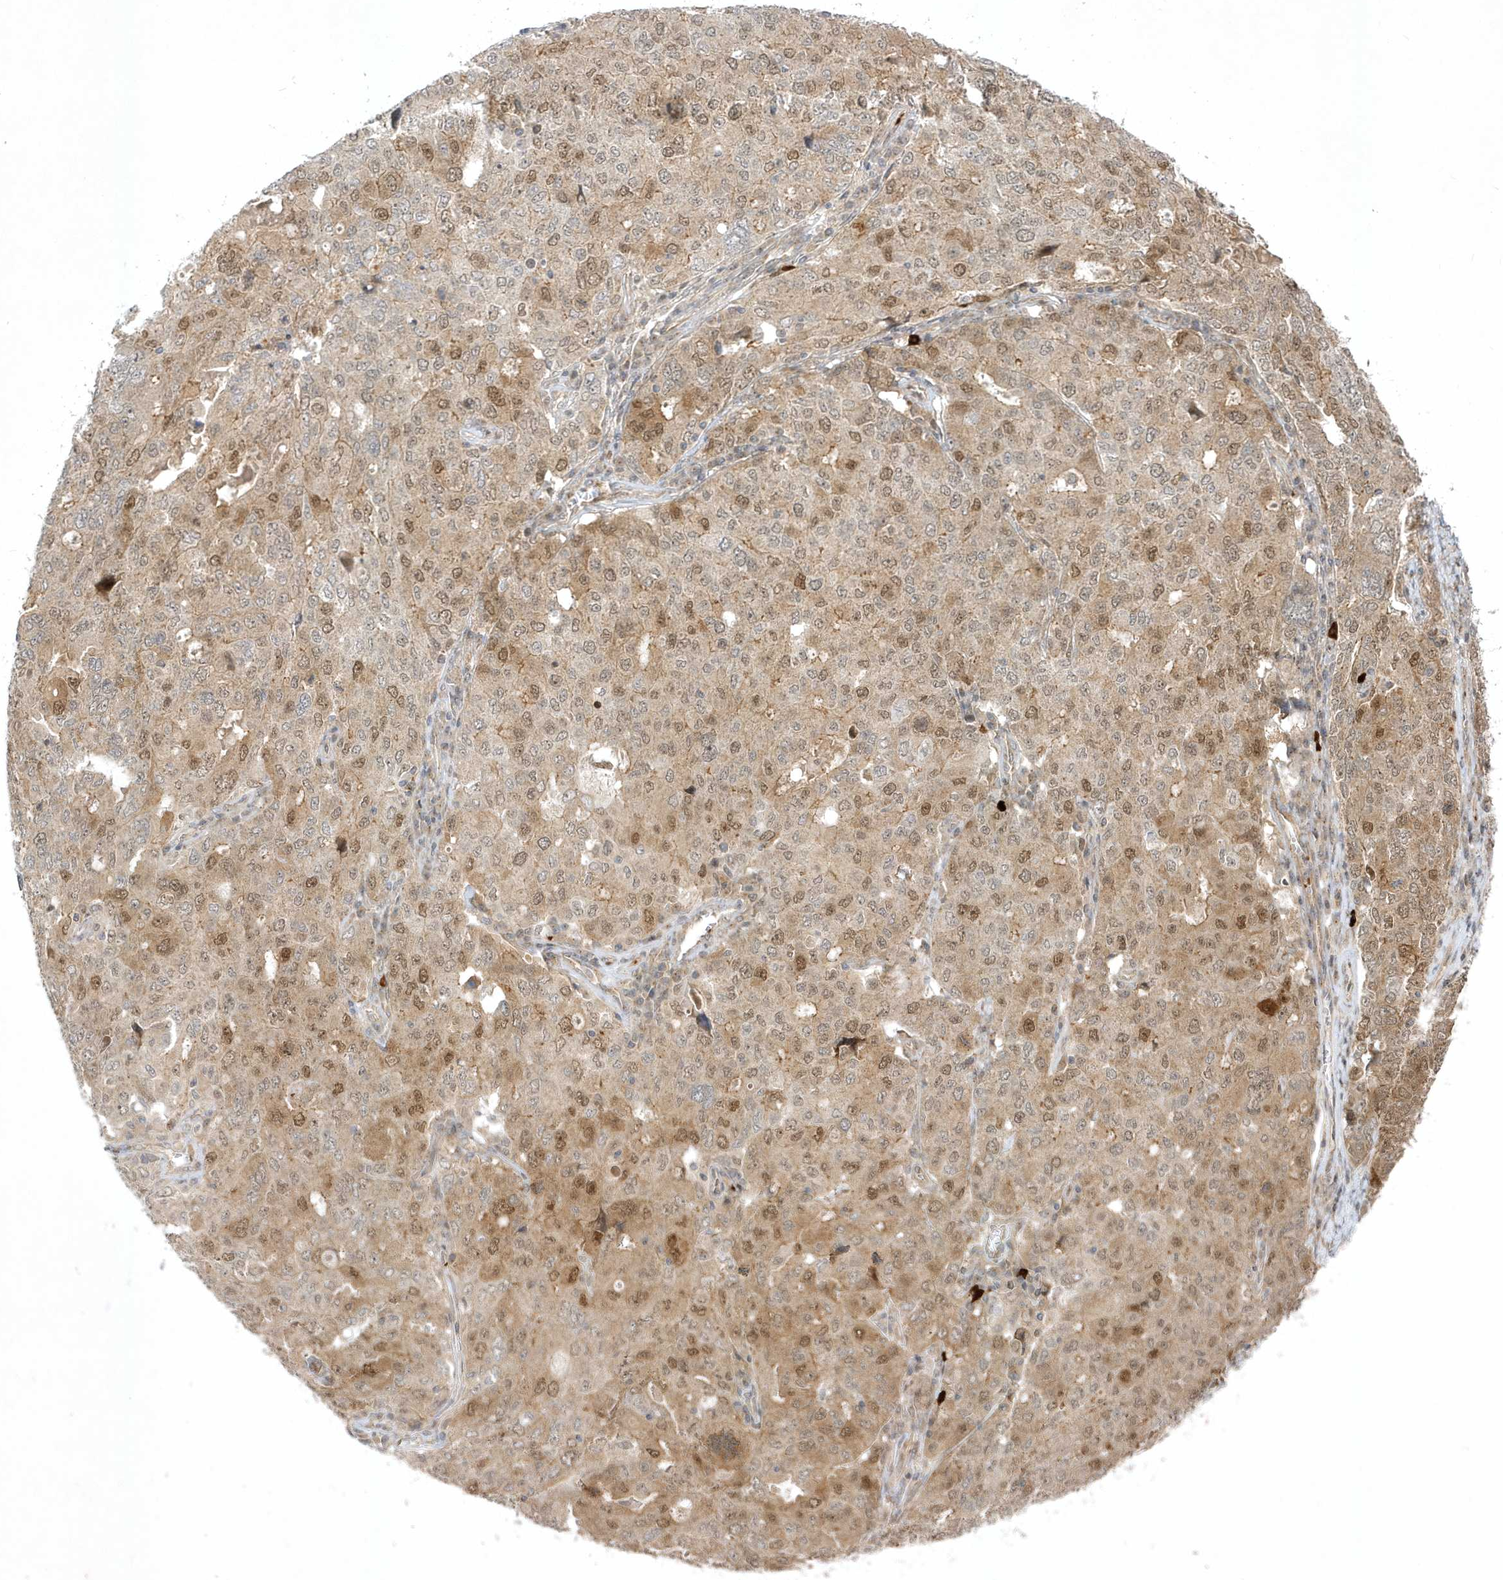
{"staining": {"intensity": "moderate", "quantity": ">75%", "location": "cytoplasmic/membranous,nuclear"}, "tissue": "ovarian cancer", "cell_type": "Tumor cells", "image_type": "cancer", "snomed": [{"axis": "morphology", "description": "Carcinoma, endometroid"}, {"axis": "topography", "description": "Ovary"}], "caption": "Ovarian endometroid carcinoma stained with a brown dye exhibits moderate cytoplasmic/membranous and nuclear positive expression in about >75% of tumor cells.", "gene": "NAF1", "patient": {"sex": "female", "age": 62}}